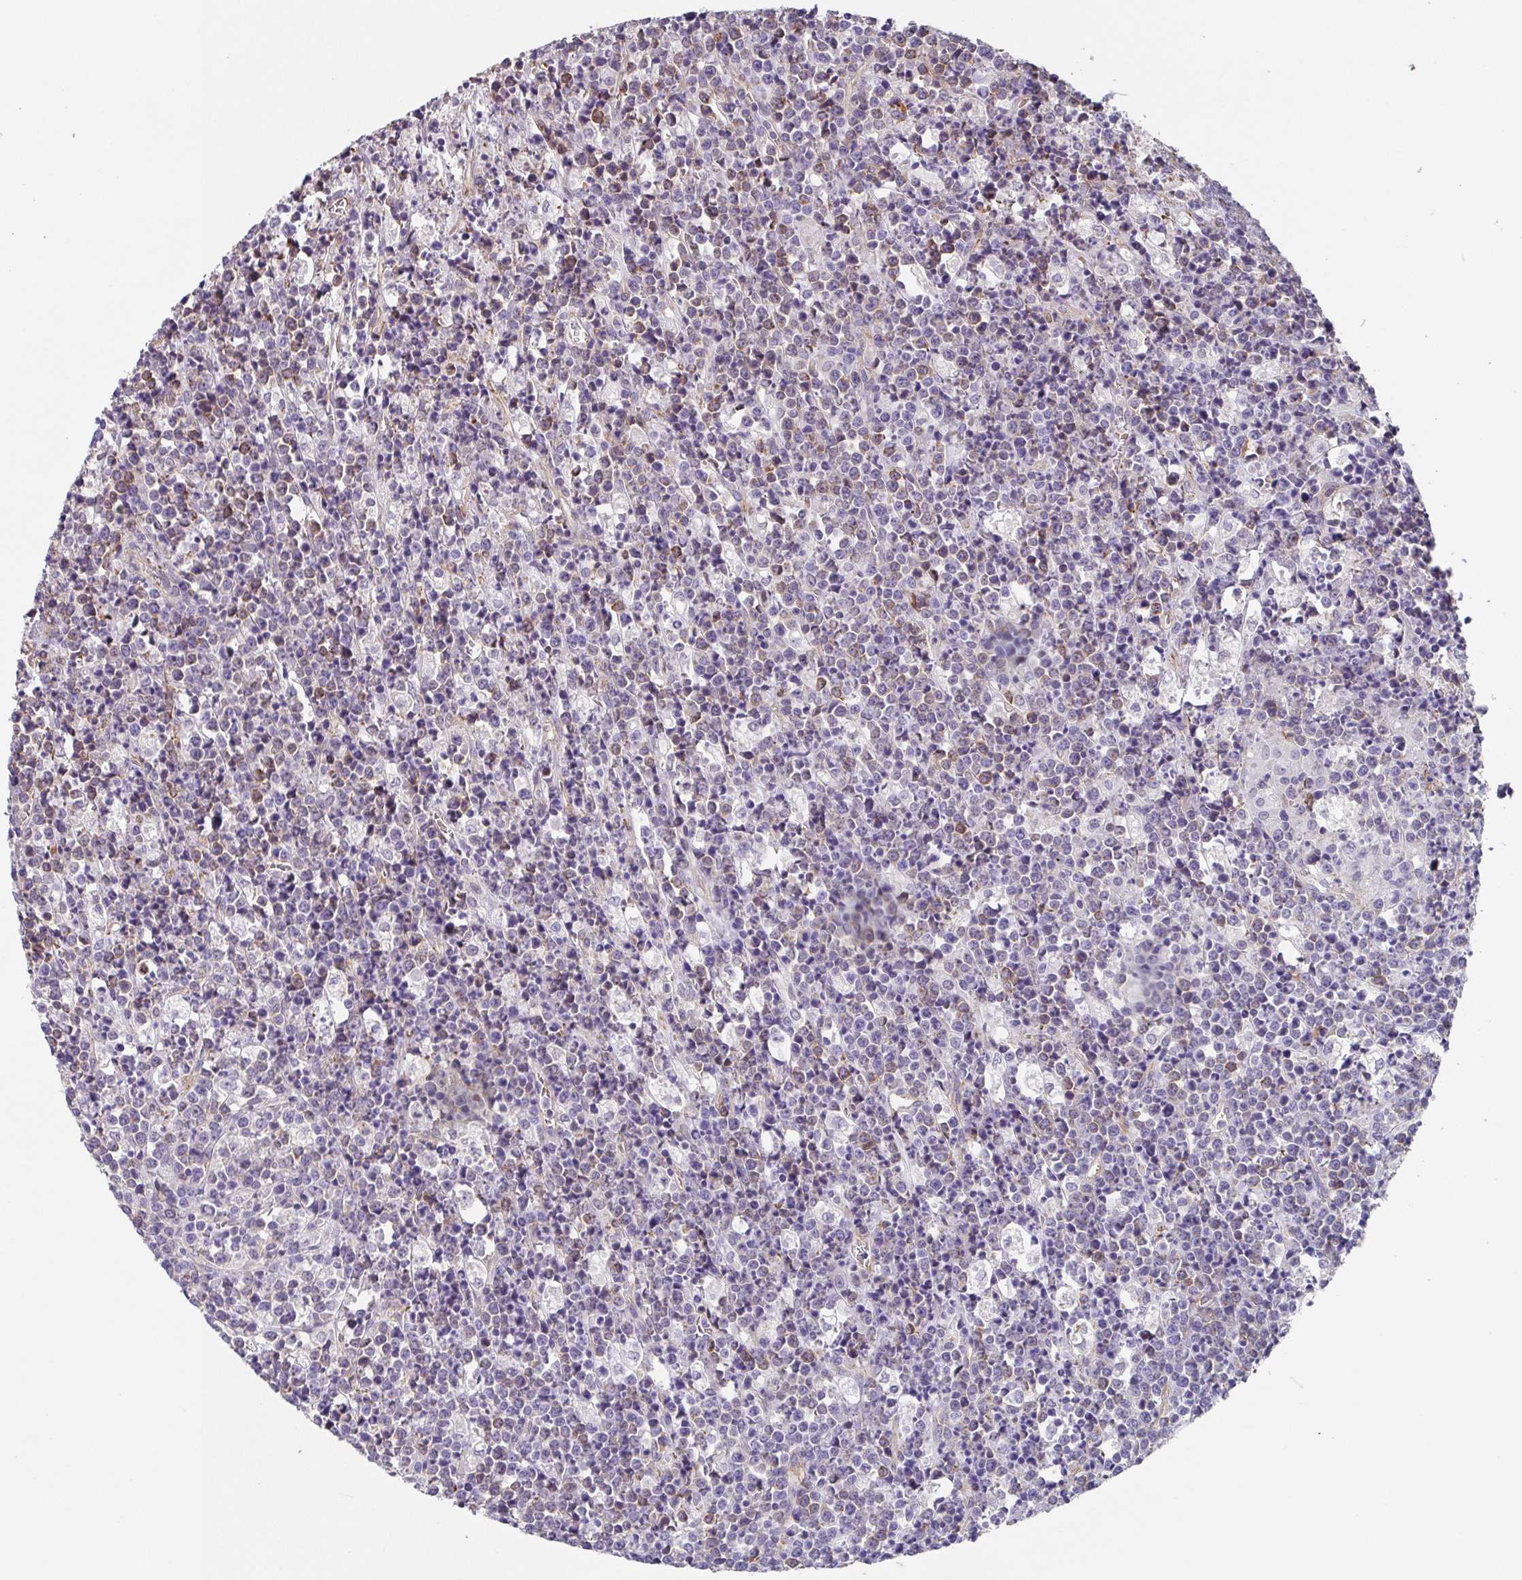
{"staining": {"intensity": "moderate", "quantity": "25%-75%", "location": "cytoplasmic/membranous"}, "tissue": "lymphoma", "cell_type": "Tumor cells", "image_type": "cancer", "snomed": [{"axis": "morphology", "description": "Malignant lymphoma, non-Hodgkin's type, High grade"}, {"axis": "topography", "description": "Ovary"}], "caption": "About 25%-75% of tumor cells in malignant lymphoma, non-Hodgkin's type (high-grade) demonstrate moderate cytoplasmic/membranous protein positivity as visualized by brown immunohistochemical staining.", "gene": "DBN1", "patient": {"sex": "female", "age": 56}}